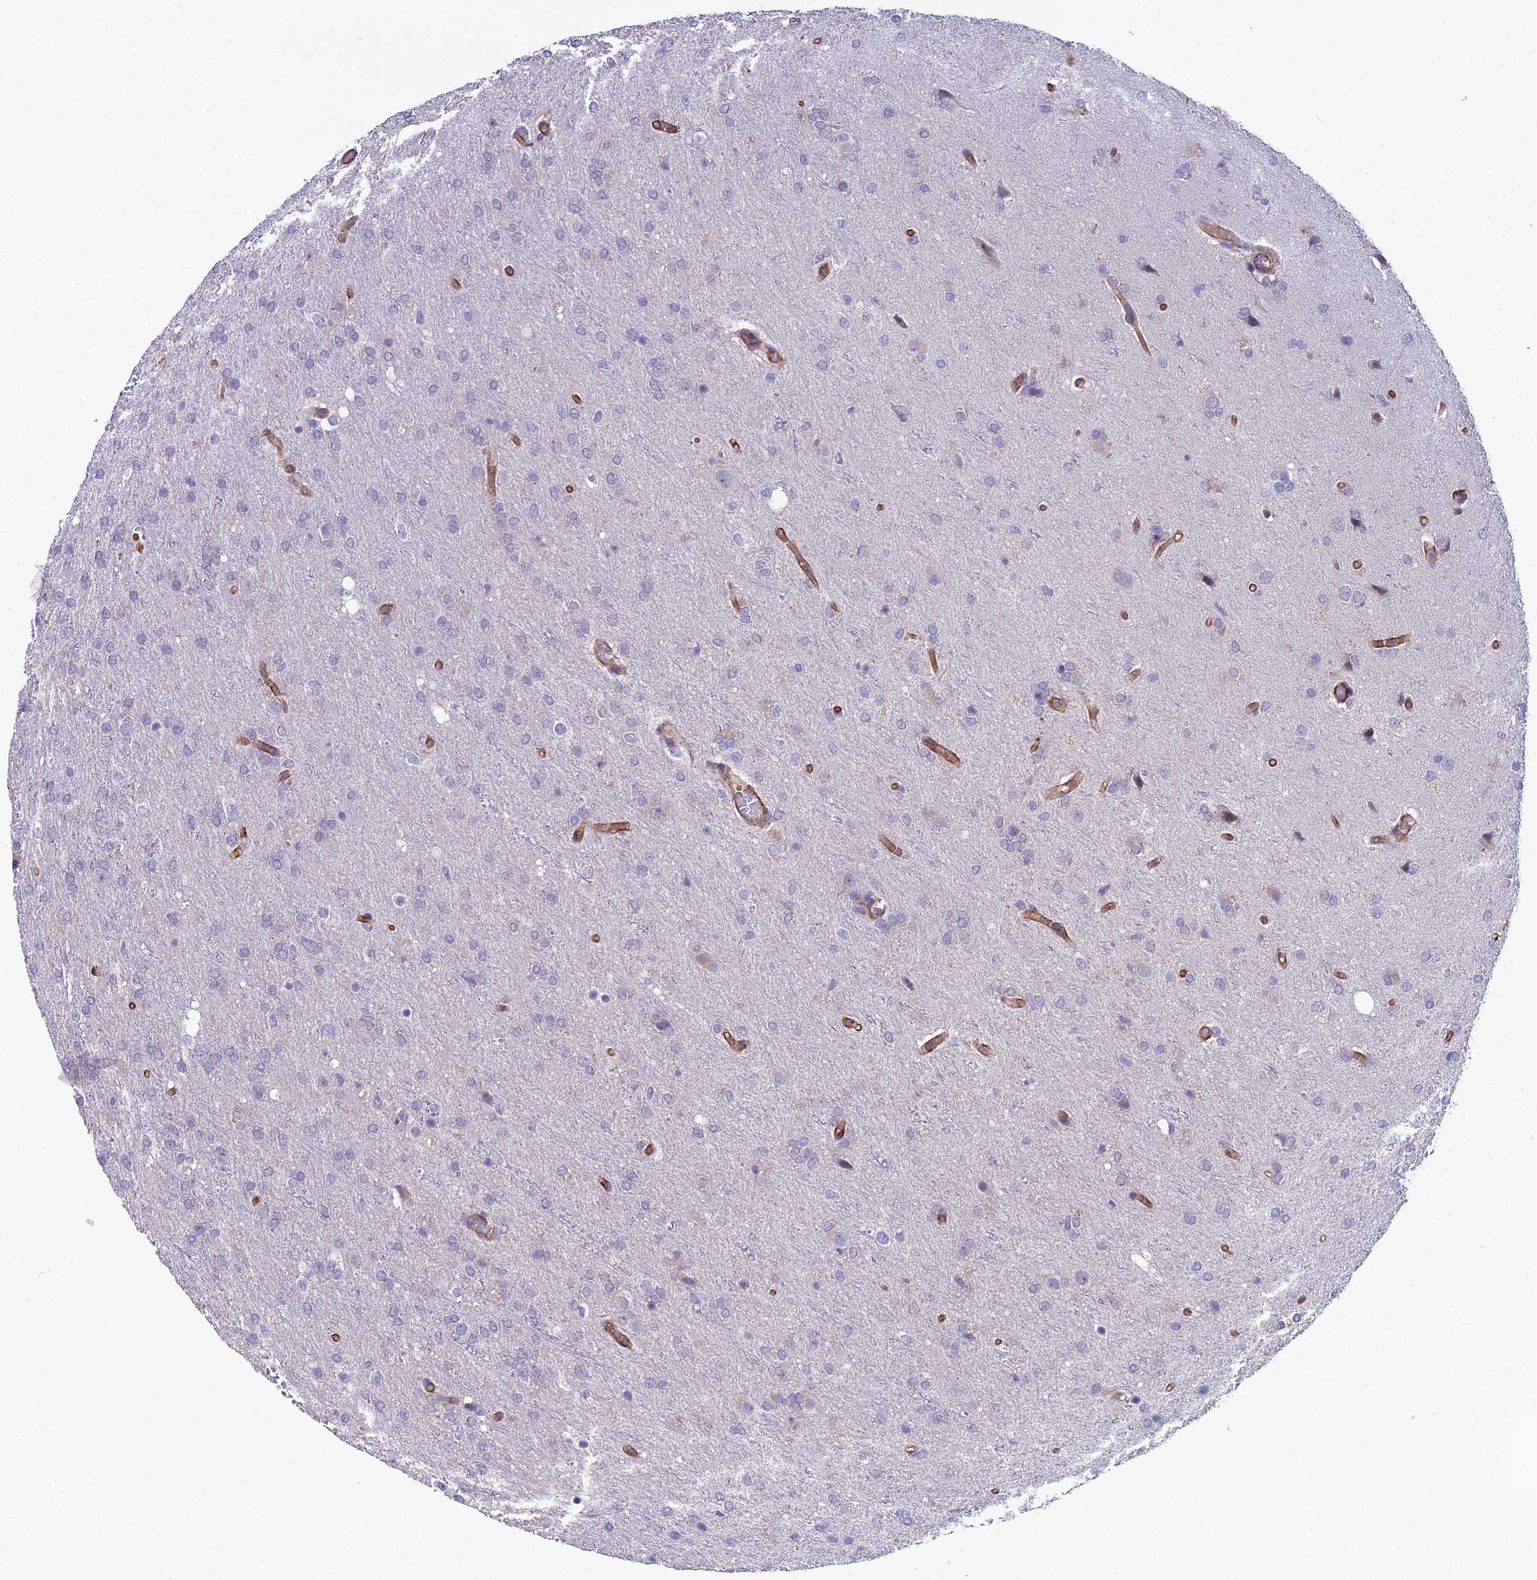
{"staining": {"intensity": "negative", "quantity": "none", "location": "none"}, "tissue": "glioma", "cell_type": "Tumor cells", "image_type": "cancer", "snomed": [{"axis": "morphology", "description": "Glioma, malignant, High grade"}, {"axis": "topography", "description": "Brain"}], "caption": "This is an immunohistochemistry (IHC) photomicrograph of human malignant high-grade glioma. There is no positivity in tumor cells.", "gene": "CFAP47", "patient": {"sex": "female", "age": 74}}